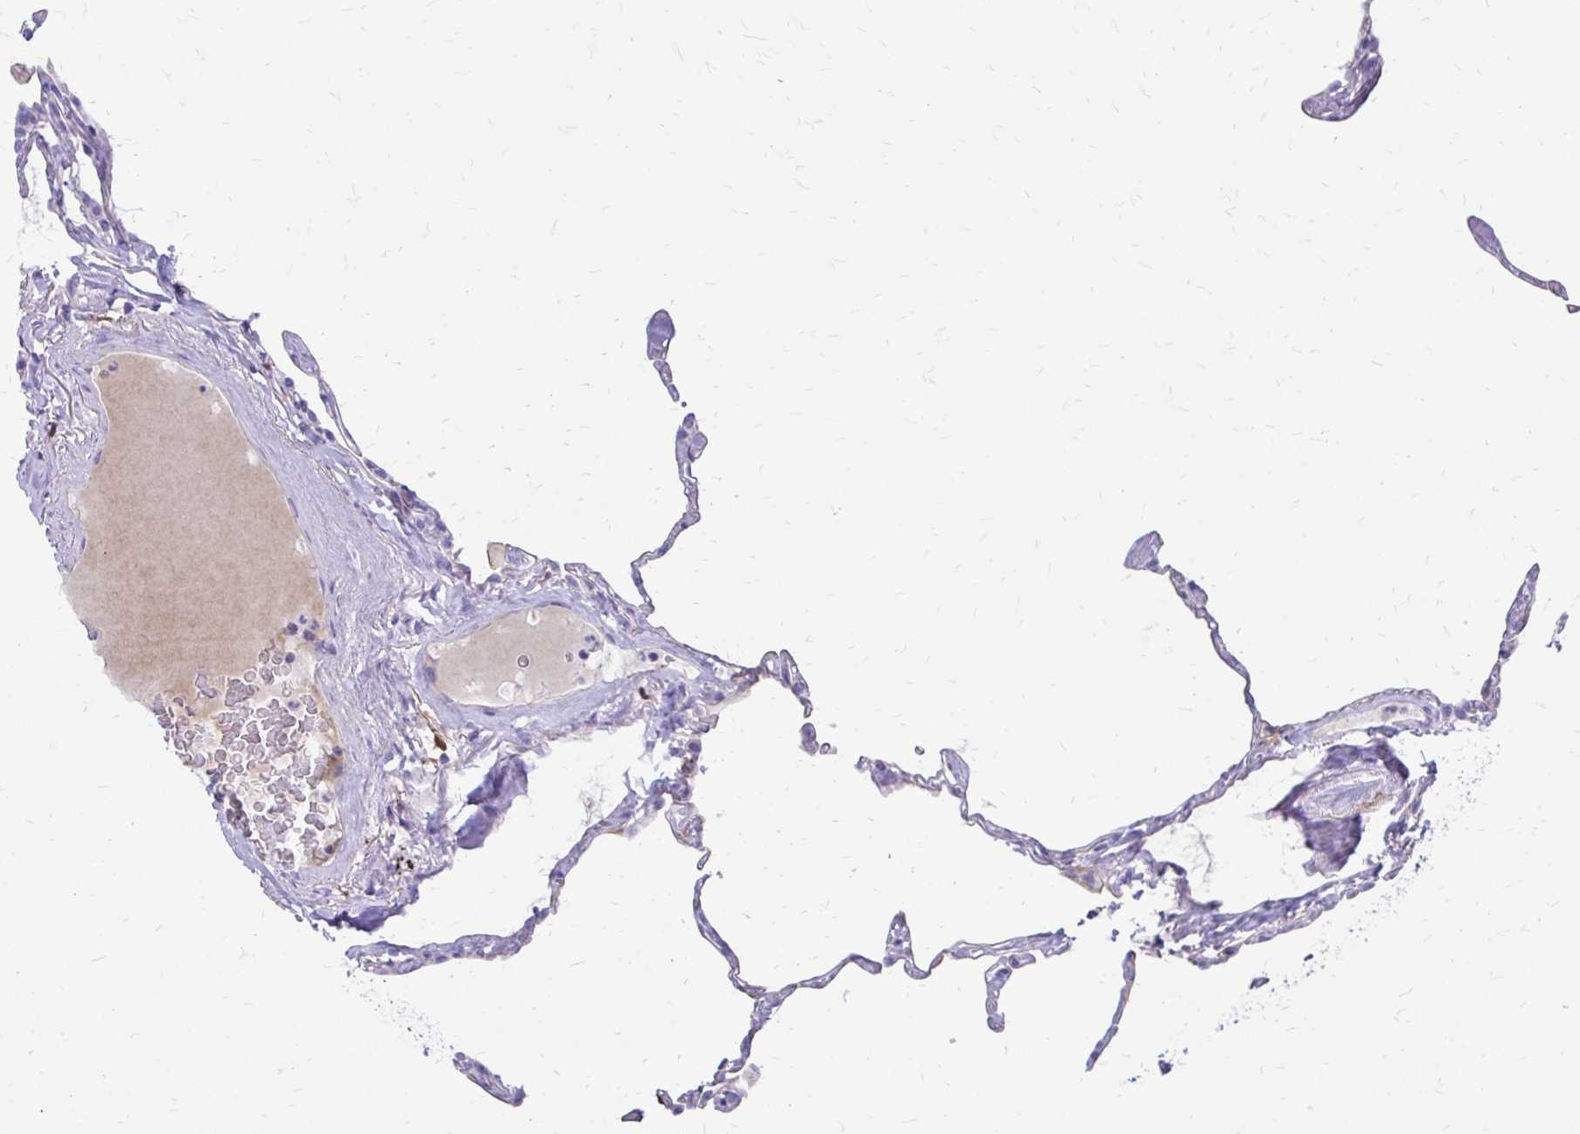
{"staining": {"intensity": "negative", "quantity": "none", "location": "none"}, "tissue": "lung", "cell_type": "Alveolar cells", "image_type": "normal", "snomed": [{"axis": "morphology", "description": "Normal tissue, NOS"}, {"axis": "topography", "description": "Lung"}], "caption": "This is a image of IHC staining of benign lung, which shows no expression in alveolar cells.", "gene": "SIGLEC11", "patient": {"sex": "male", "age": 65}}